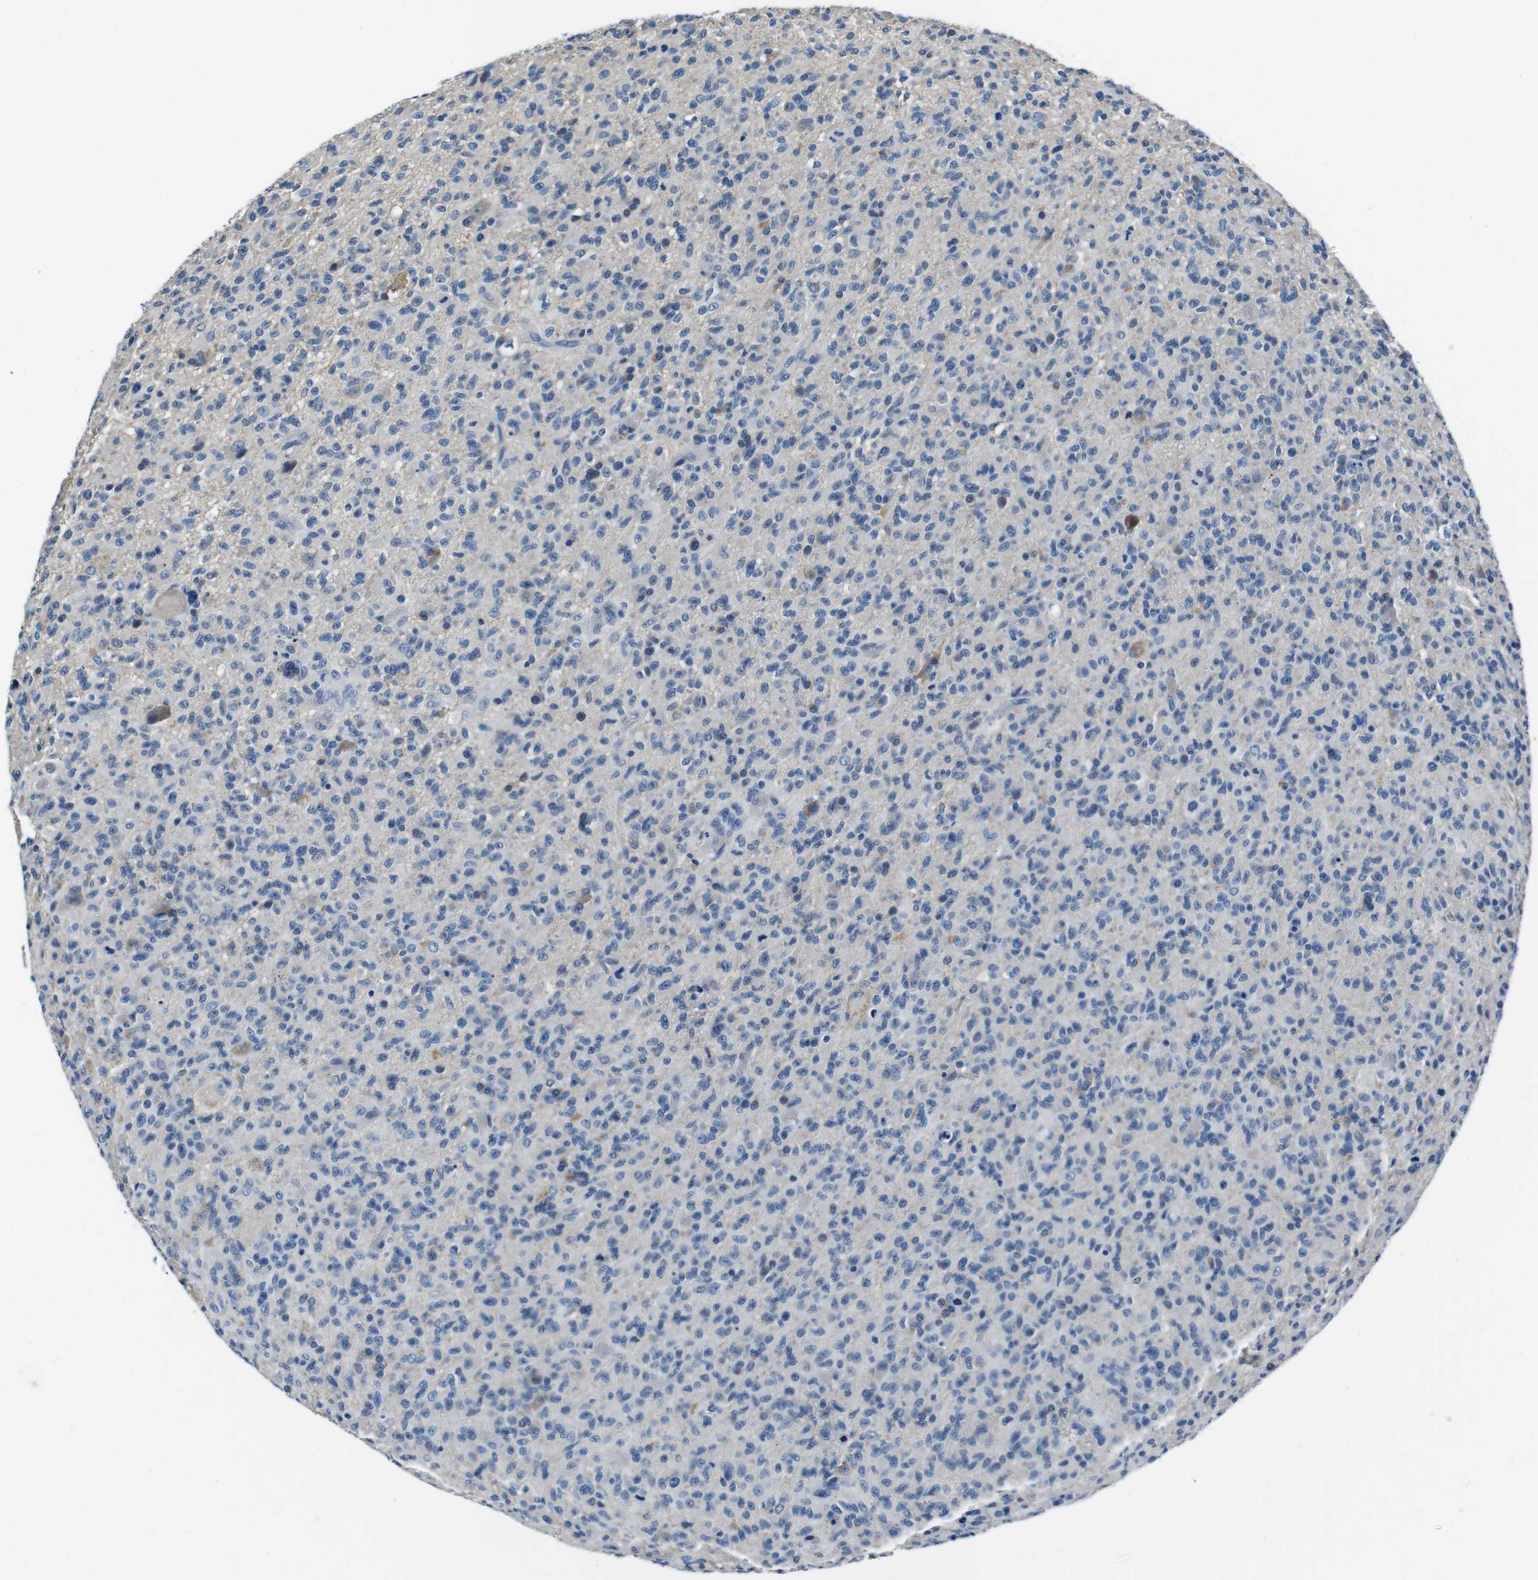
{"staining": {"intensity": "negative", "quantity": "none", "location": "none"}, "tissue": "glioma", "cell_type": "Tumor cells", "image_type": "cancer", "snomed": [{"axis": "morphology", "description": "Glioma, malignant, High grade"}, {"axis": "topography", "description": "Brain"}], "caption": "High power microscopy image of an IHC histopathology image of glioma, revealing no significant positivity in tumor cells.", "gene": "CASQ1", "patient": {"sex": "male", "age": 71}}